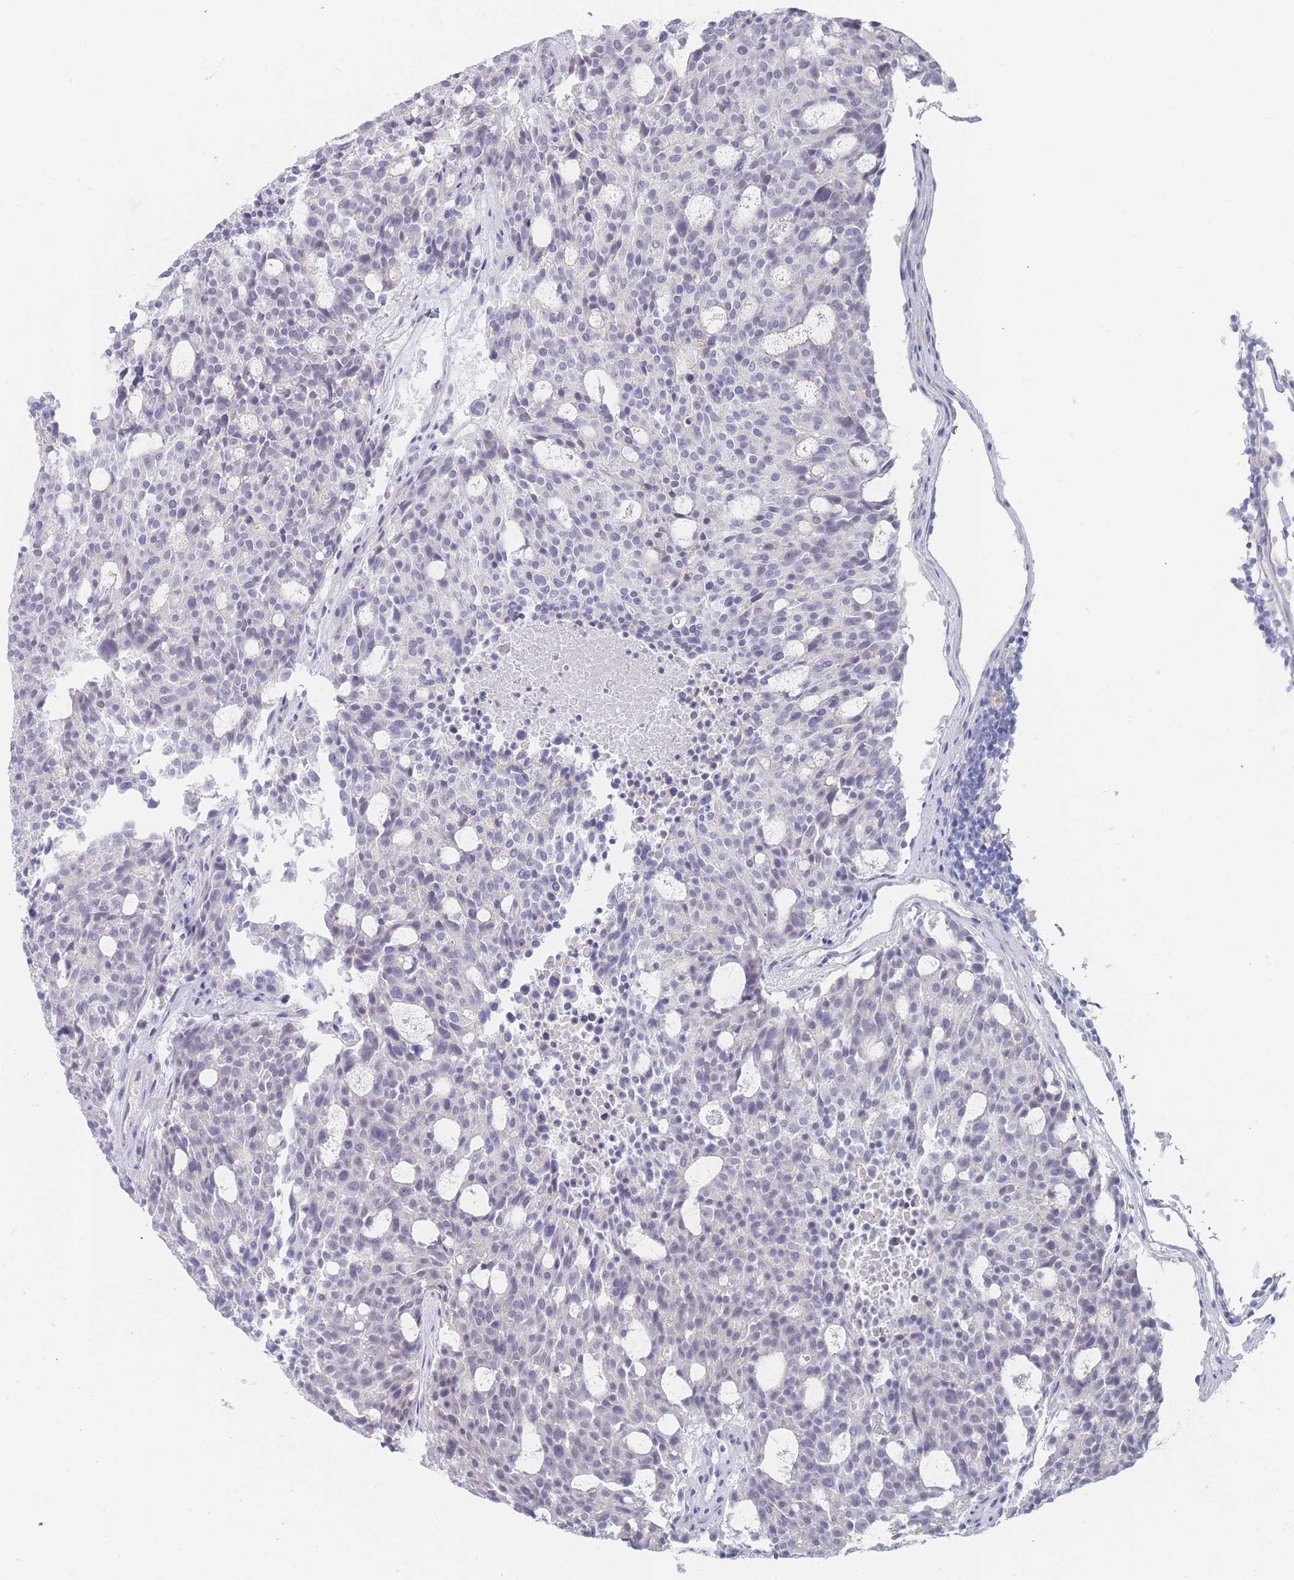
{"staining": {"intensity": "negative", "quantity": "none", "location": "none"}, "tissue": "carcinoid", "cell_type": "Tumor cells", "image_type": "cancer", "snomed": [{"axis": "morphology", "description": "Carcinoid, malignant, NOS"}, {"axis": "topography", "description": "Pancreas"}], "caption": "Photomicrograph shows no protein staining in tumor cells of malignant carcinoid tissue. Brightfield microscopy of IHC stained with DAB (brown) and hematoxylin (blue), captured at high magnification.", "gene": "IMPG1", "patient": {"sex": "female", "age": 54}}